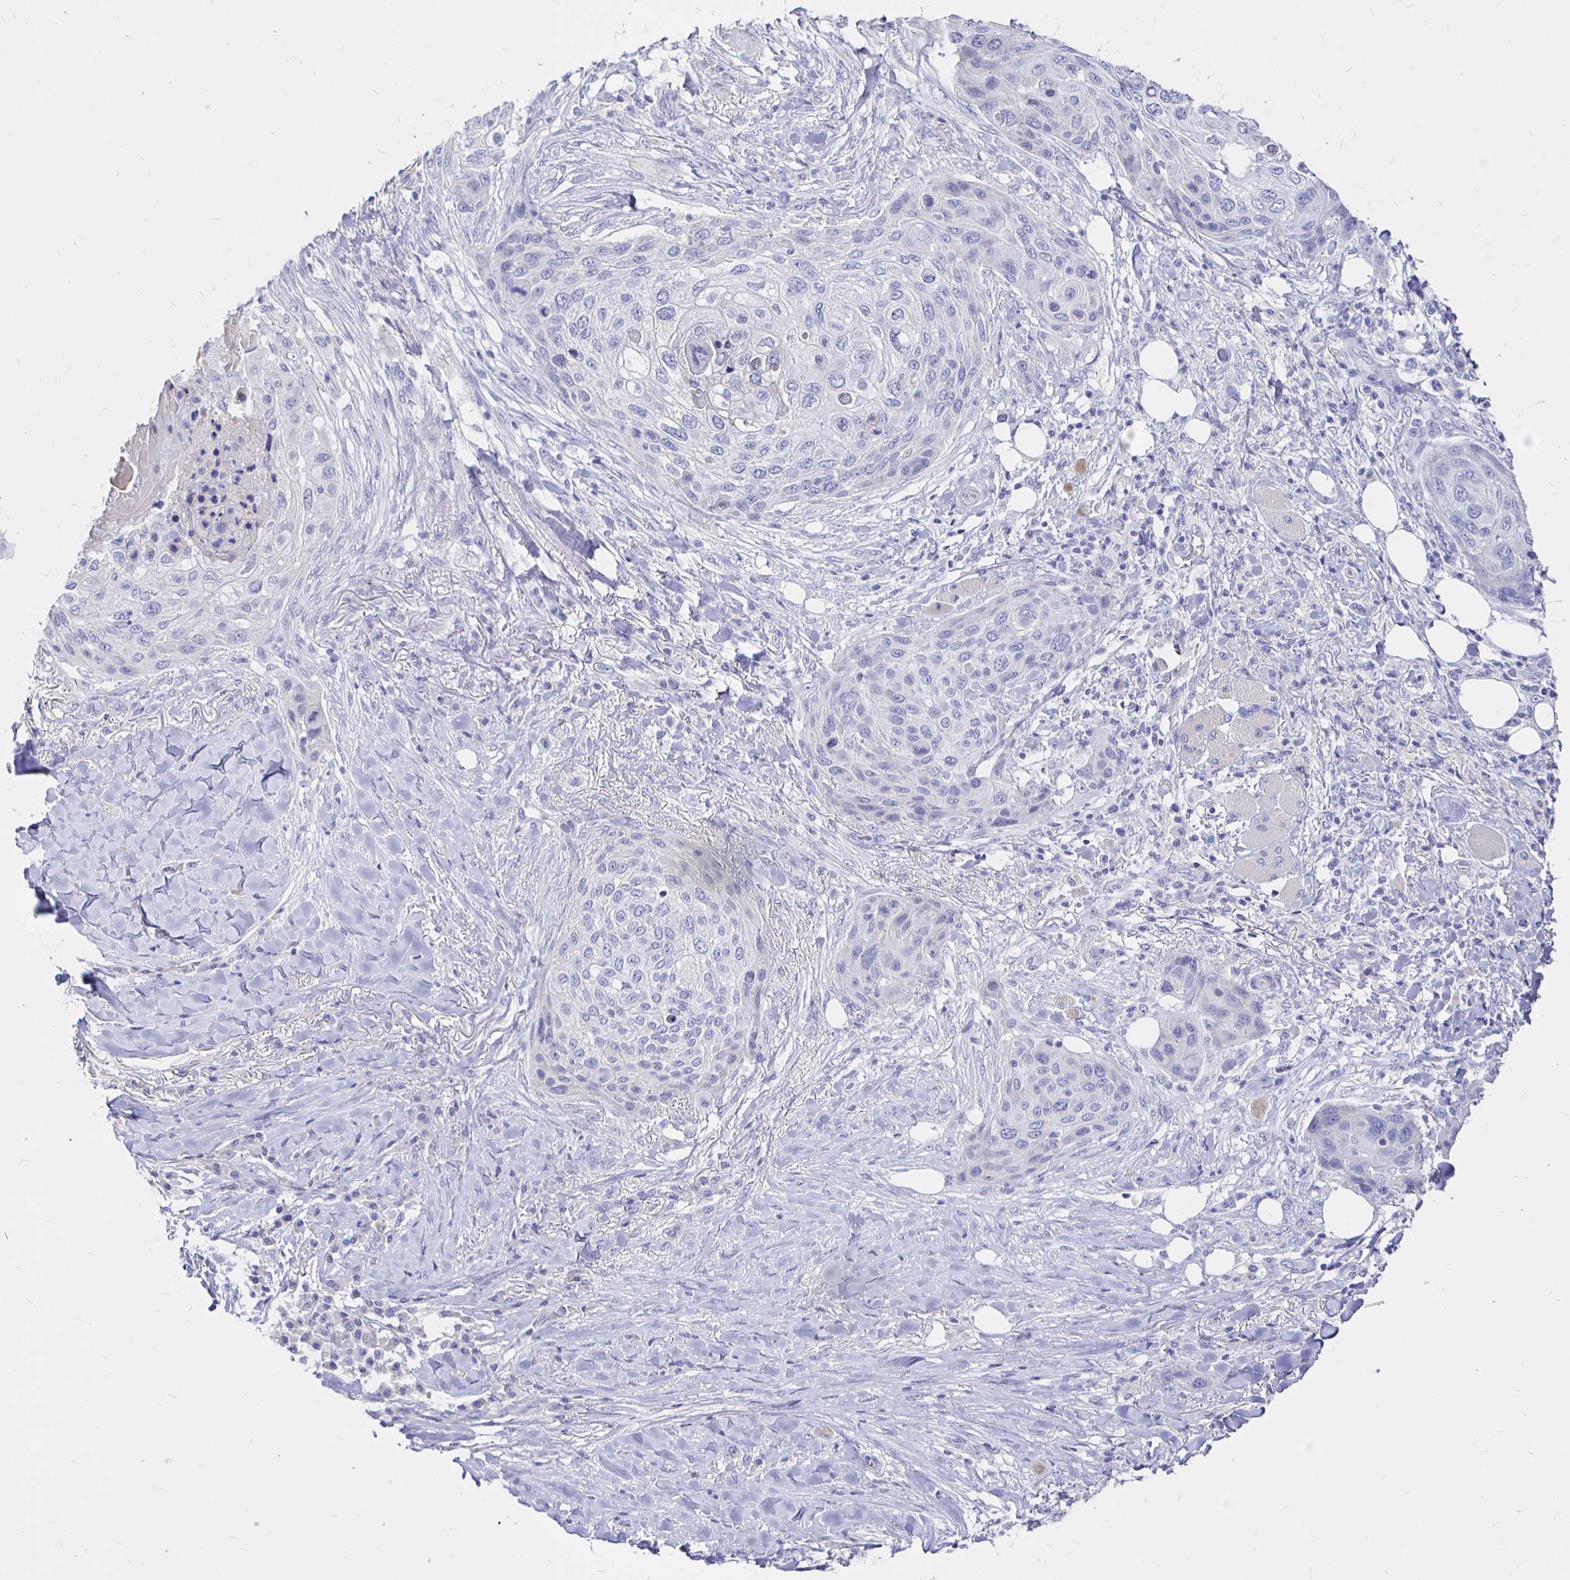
{"staining": {"intensity": "negative", "quantity": "none", "location": "none"}, "tissue": "skin cancer", "cell_type": "Tumor cells", "image_type": "cancer", "snomed": [{"axis": "morphology", "description": "Squamous cell carcinoma, NOS"}, {"axis": "topography", "description": "Skin"}], "caption": "A histopathology image of skin cancer (squamous cell carcinoma) stained for a protein reveals no brown staining in tumor cells.", "gene": "NECAB1", "patient": {"sex": "female", "age": 87}}